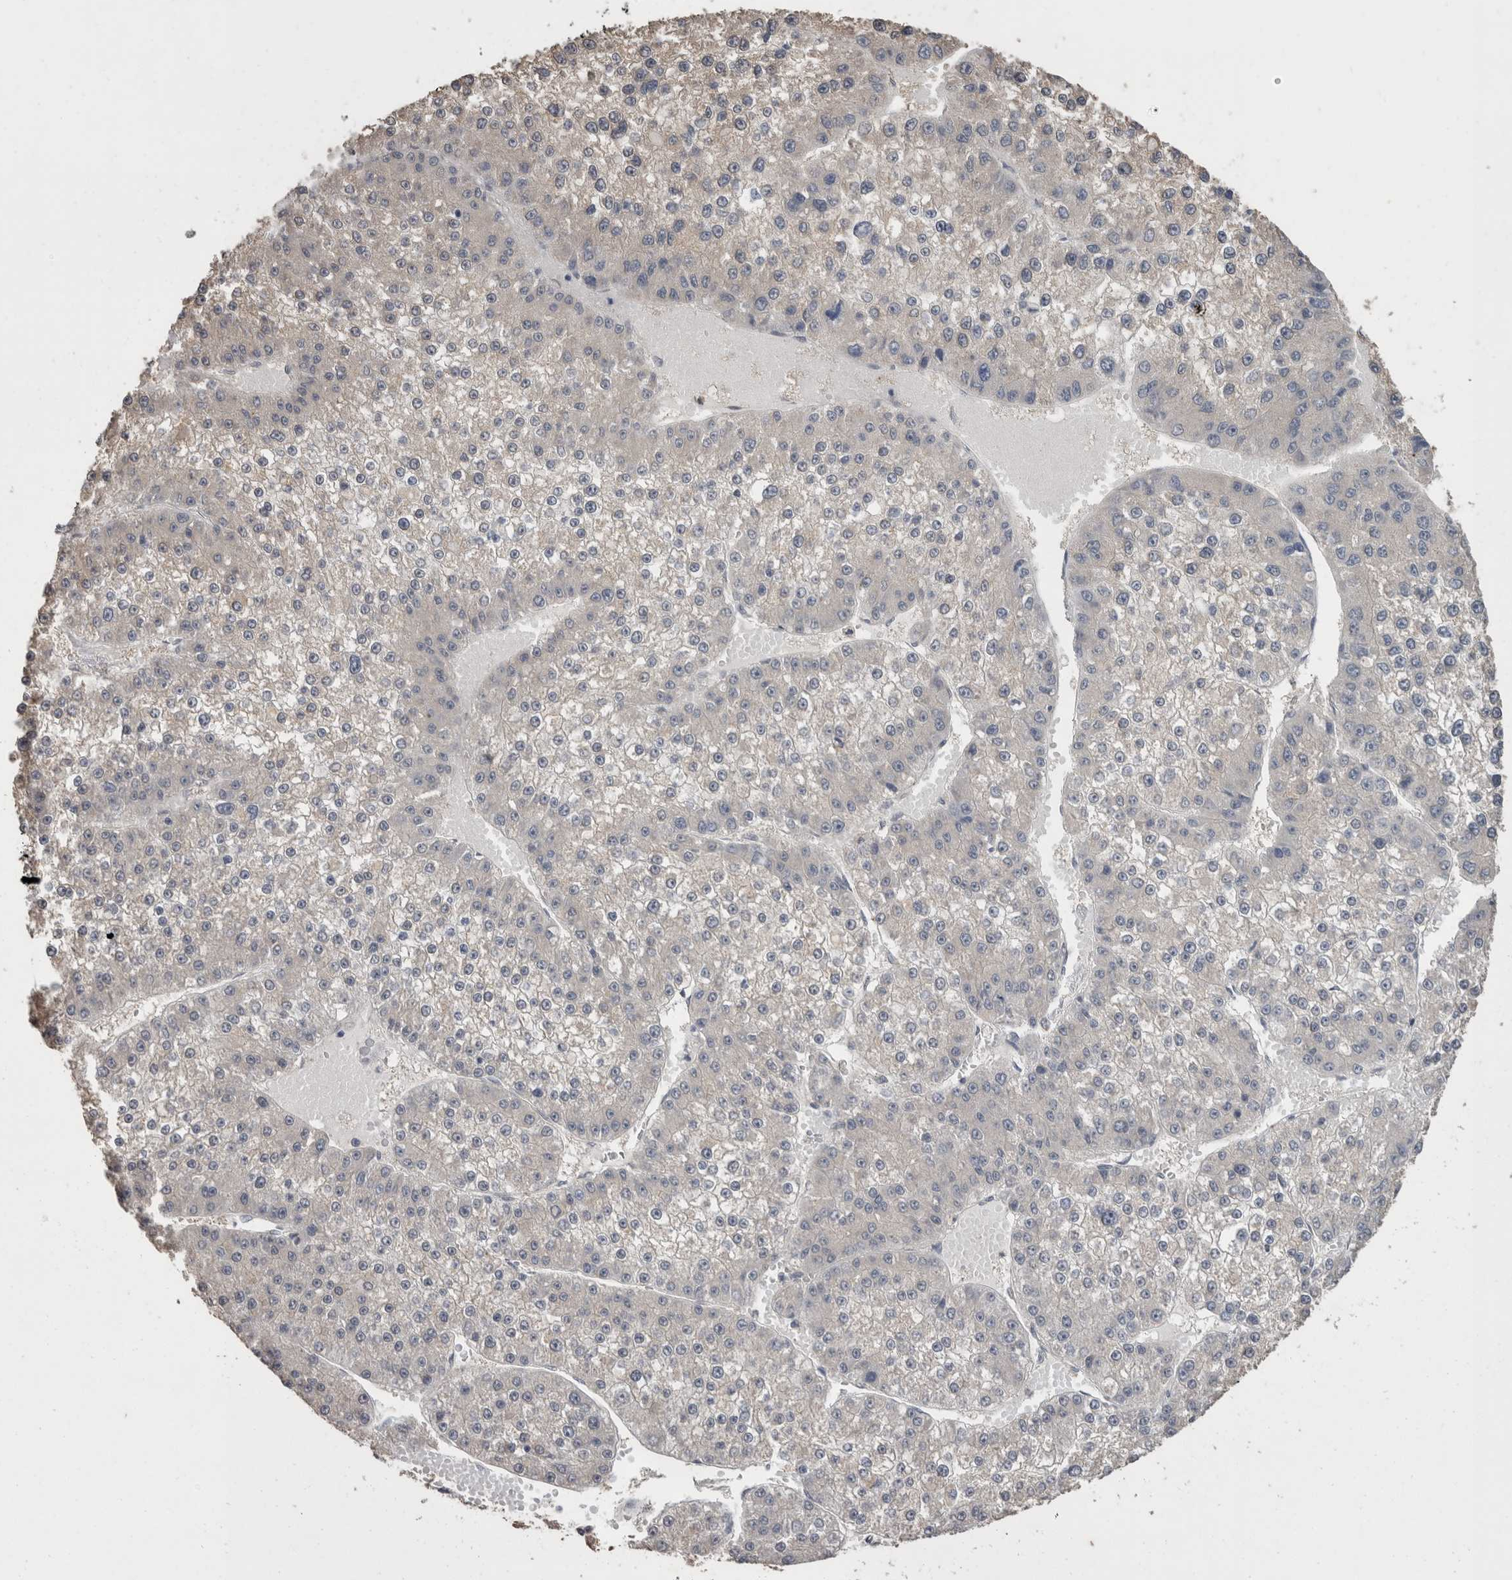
{"staining": {"intensity": "negative", "quantity": "none", "location": "none"}, "tissue": "liver cancer", "cell_type": "Tumor cells", "image_type": "cancer", "snomed": [{"axis": "morphology", "description": "Carcinoma, Hepatocellular, NOS"}, {"axis": "topography", "description": "Liver"}], "caption": "This is an immunohistochemistry (IHC) image of liver hepatocellular carcinoma. There is no expression in tumor cells.", "gene": "FHOD3", "patient": {"sex": "female", "age": 73}}